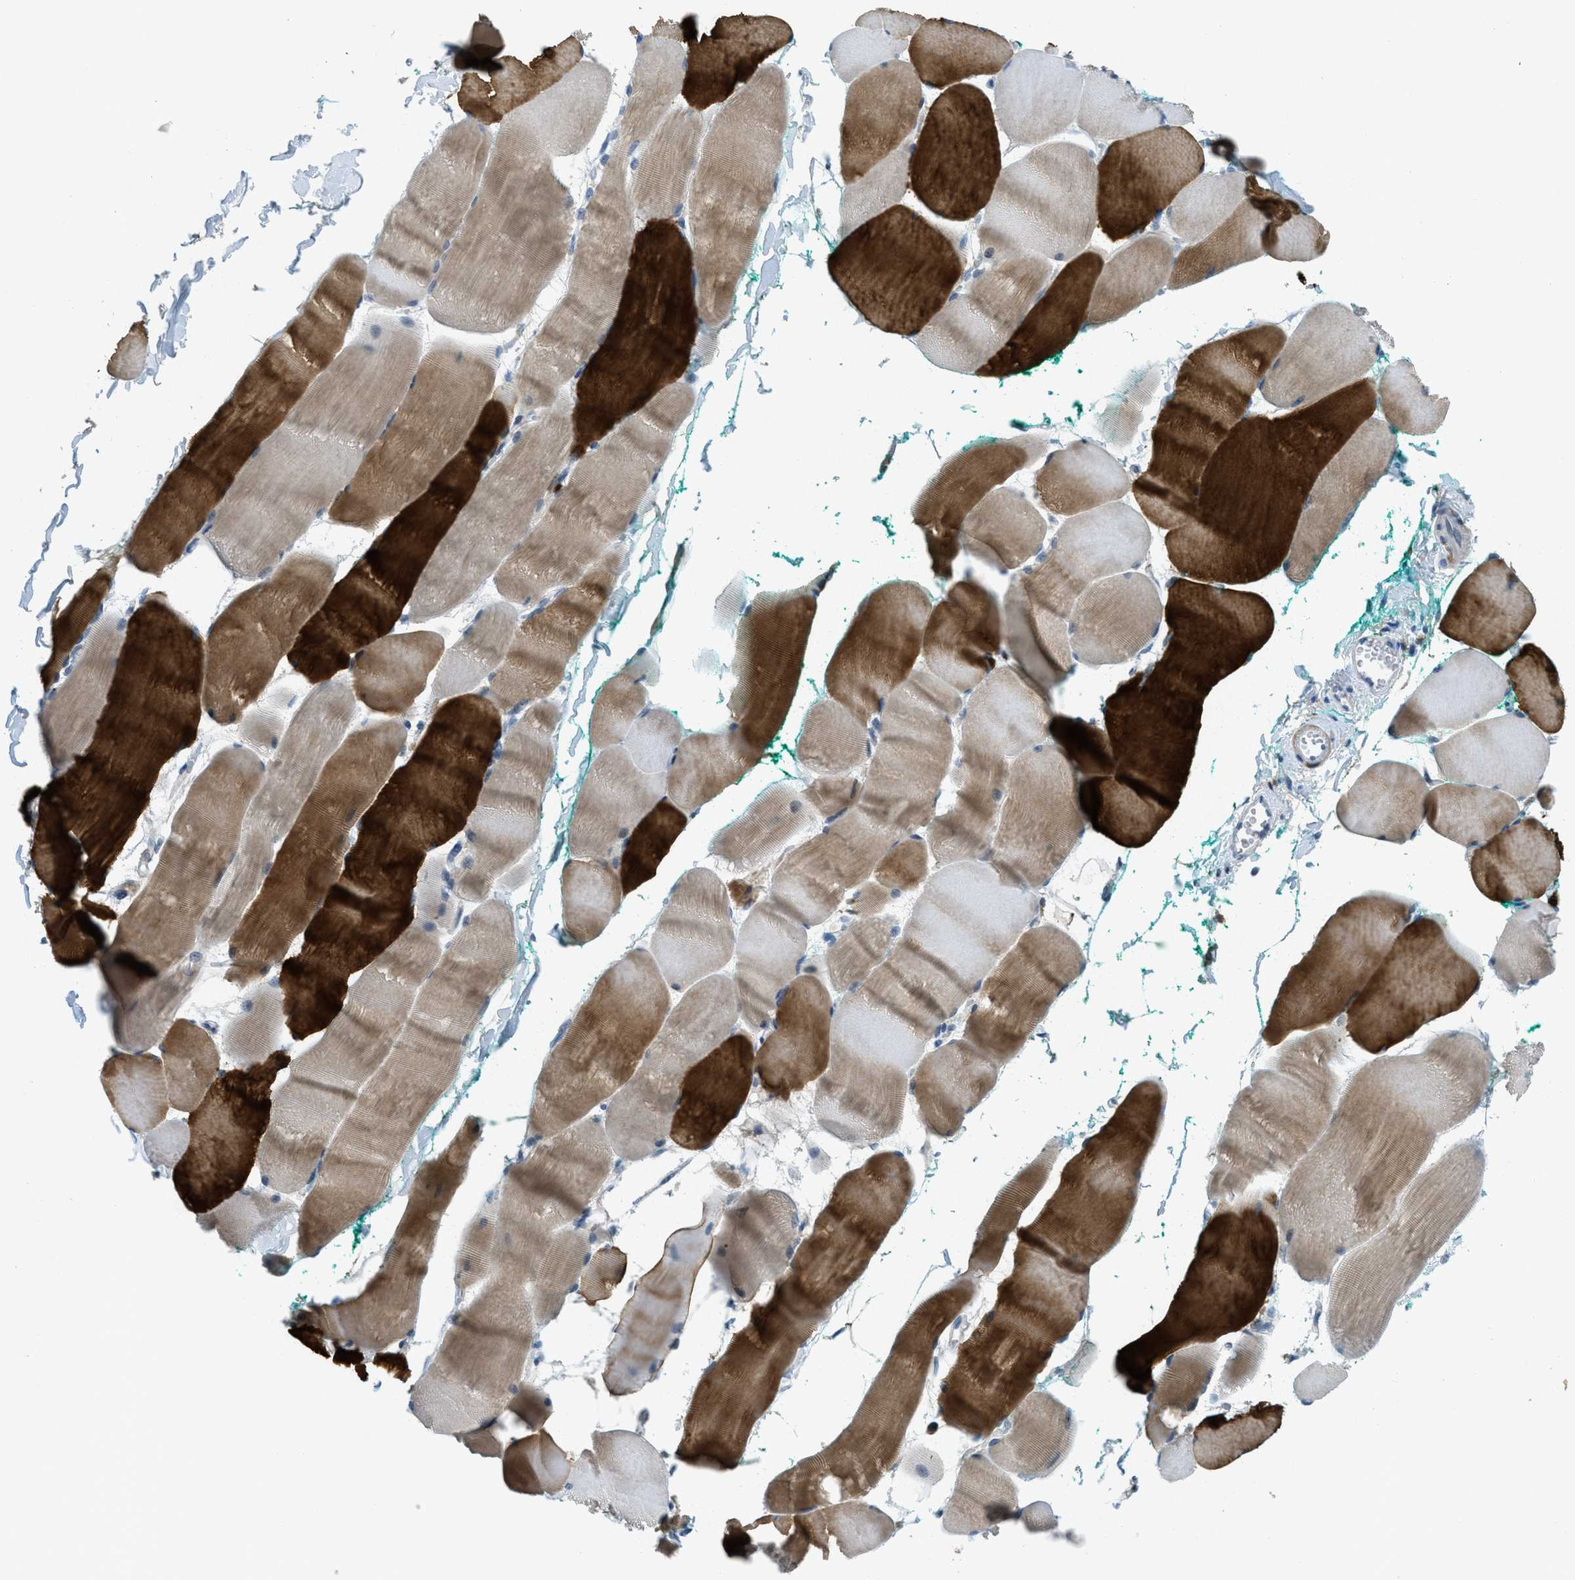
{"staining": {"intensity": "strong", "quantity": ">75%", "location": "cytoplasmic/membranous"}, "tissue": "skeletal muscle", "cell_type": "Myocytes", "image_type": "normal", "snomed": [{"axis": "morphology", "description": "Normal tissue, NOS"}, {"axis": "morphology", "description": "Squamous cell carcinoma, NOS"}, {"axis": "topography", "description": "Skeletal muscle"}], "caption": "A brown stain shows strong cytoplasmic/membranous positivity of a protein in myocytes of benign skeletal muscle.", "gene": "KLHL8", "patient": {"sex": "male", "age": 51}}